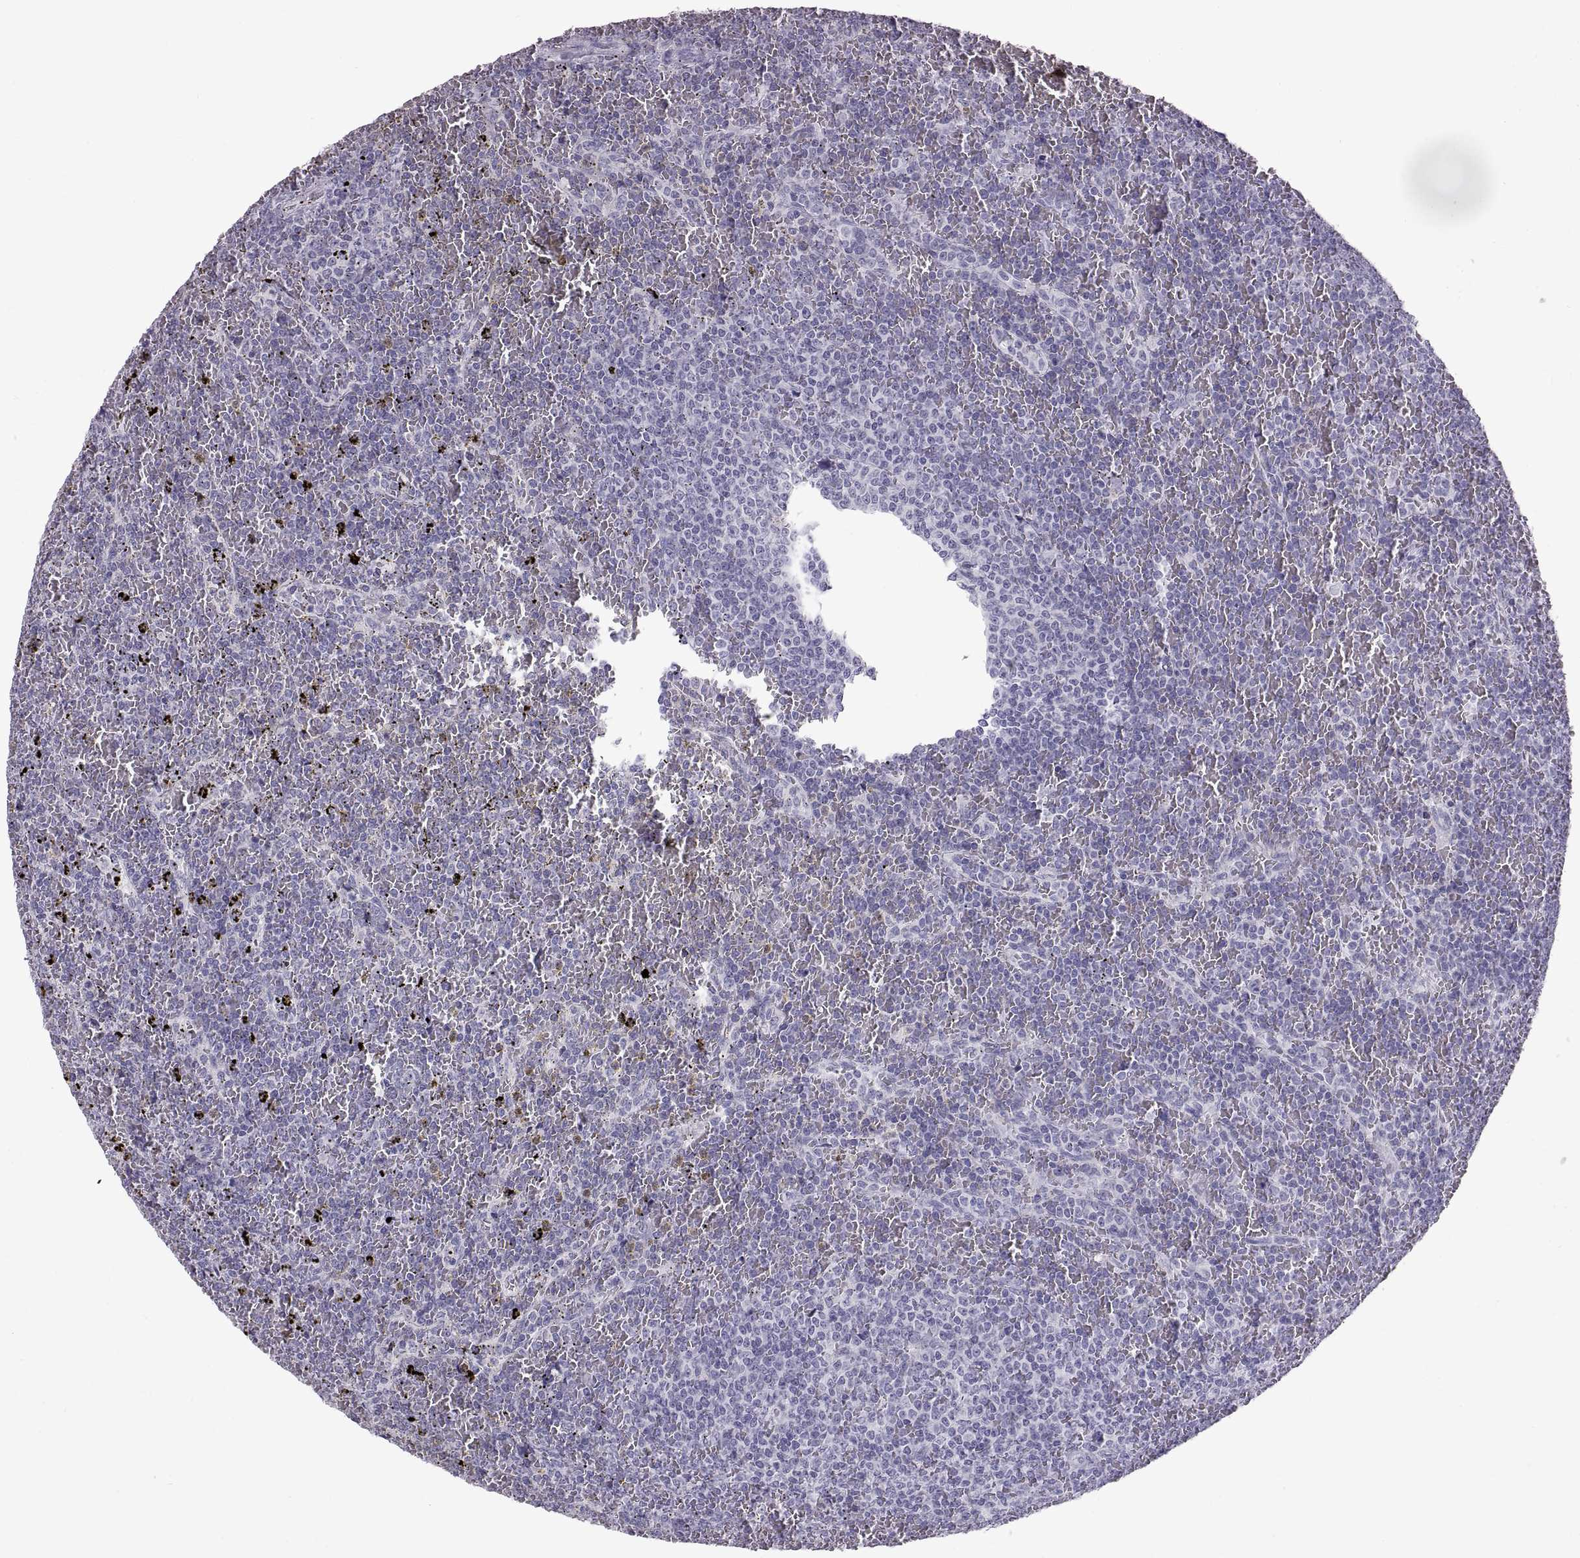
{"staining": {"intensity": "negative", "quantity": "none", "location": "none"}, "tissue": "lymphoma", "cell_type": "Tumor cells", "image_type": "cancer", "snomed": [{"axis": "morphology", "description": "Malignant lymphoma, non-Hodgkin's type, Low grade"}, {"axis": "topography", "description": "Spleen"}], "caption": "Tumor cells are negative for protein expression in human lymphoma.", "gene": "SPACDR", "patient": {"sex": "female", "age": 77}}